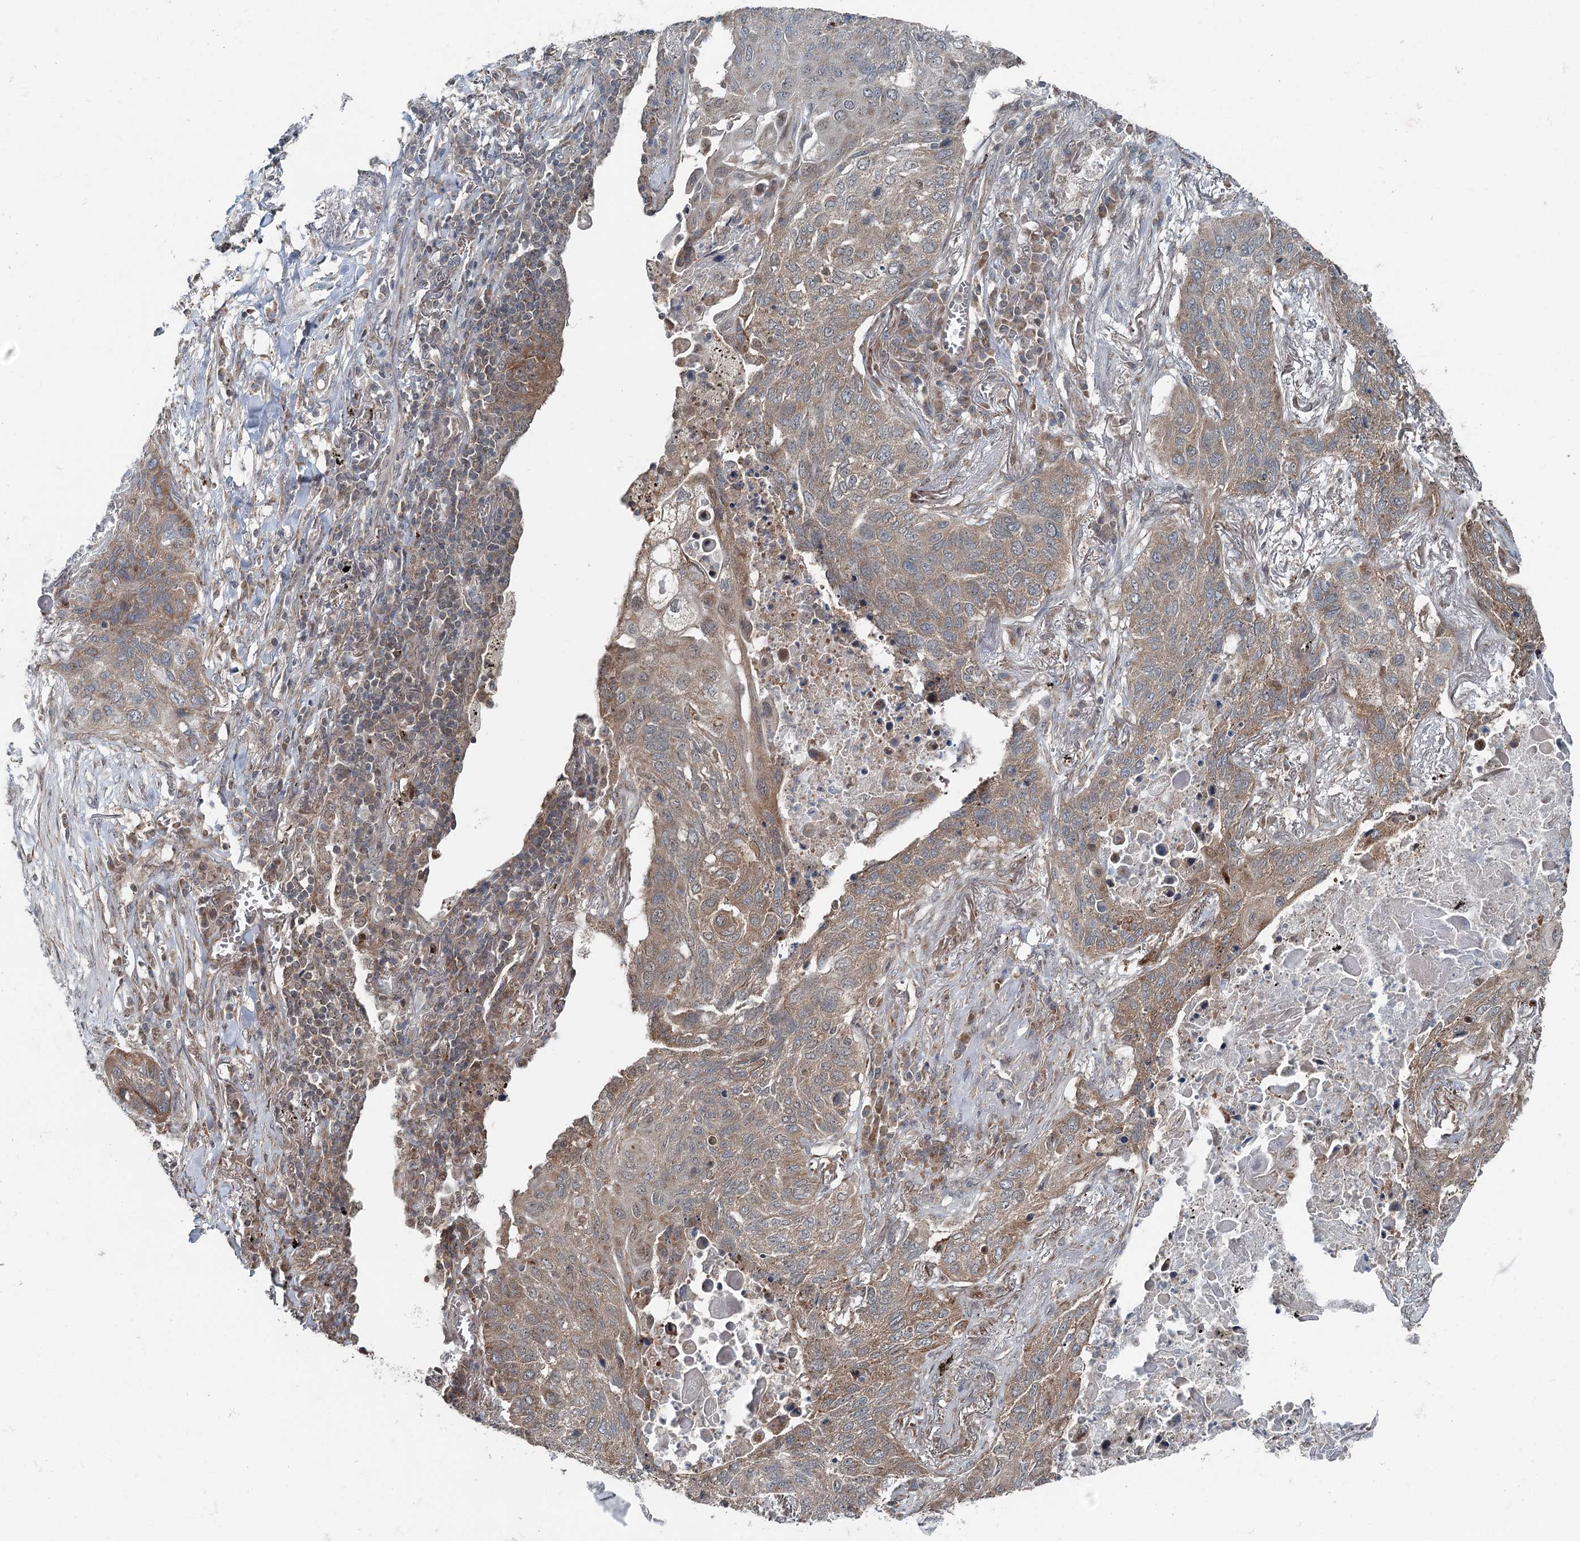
{"staining": {"intensity": "weak", "quantity": ">75%", "location": "cytoplasmic/membranous"}, "tissue": "lung cancer", "cell_type": "Tumor cells", "image_type": "cancer", "snomed": [{"axis": "morphology", "description": "Squamous cell carcinoma, NOS"}, {"axis": "topography", "description": "Lung"}], "caption": "This micrograph exhibits IHC staining of human lung squamous cell carcinoma, with low weak cytoplasmic/membranous staining in approximately >75% of tumor cells.", "gene": "WAPL", "patient": {"sex": "female", "age": 63}}